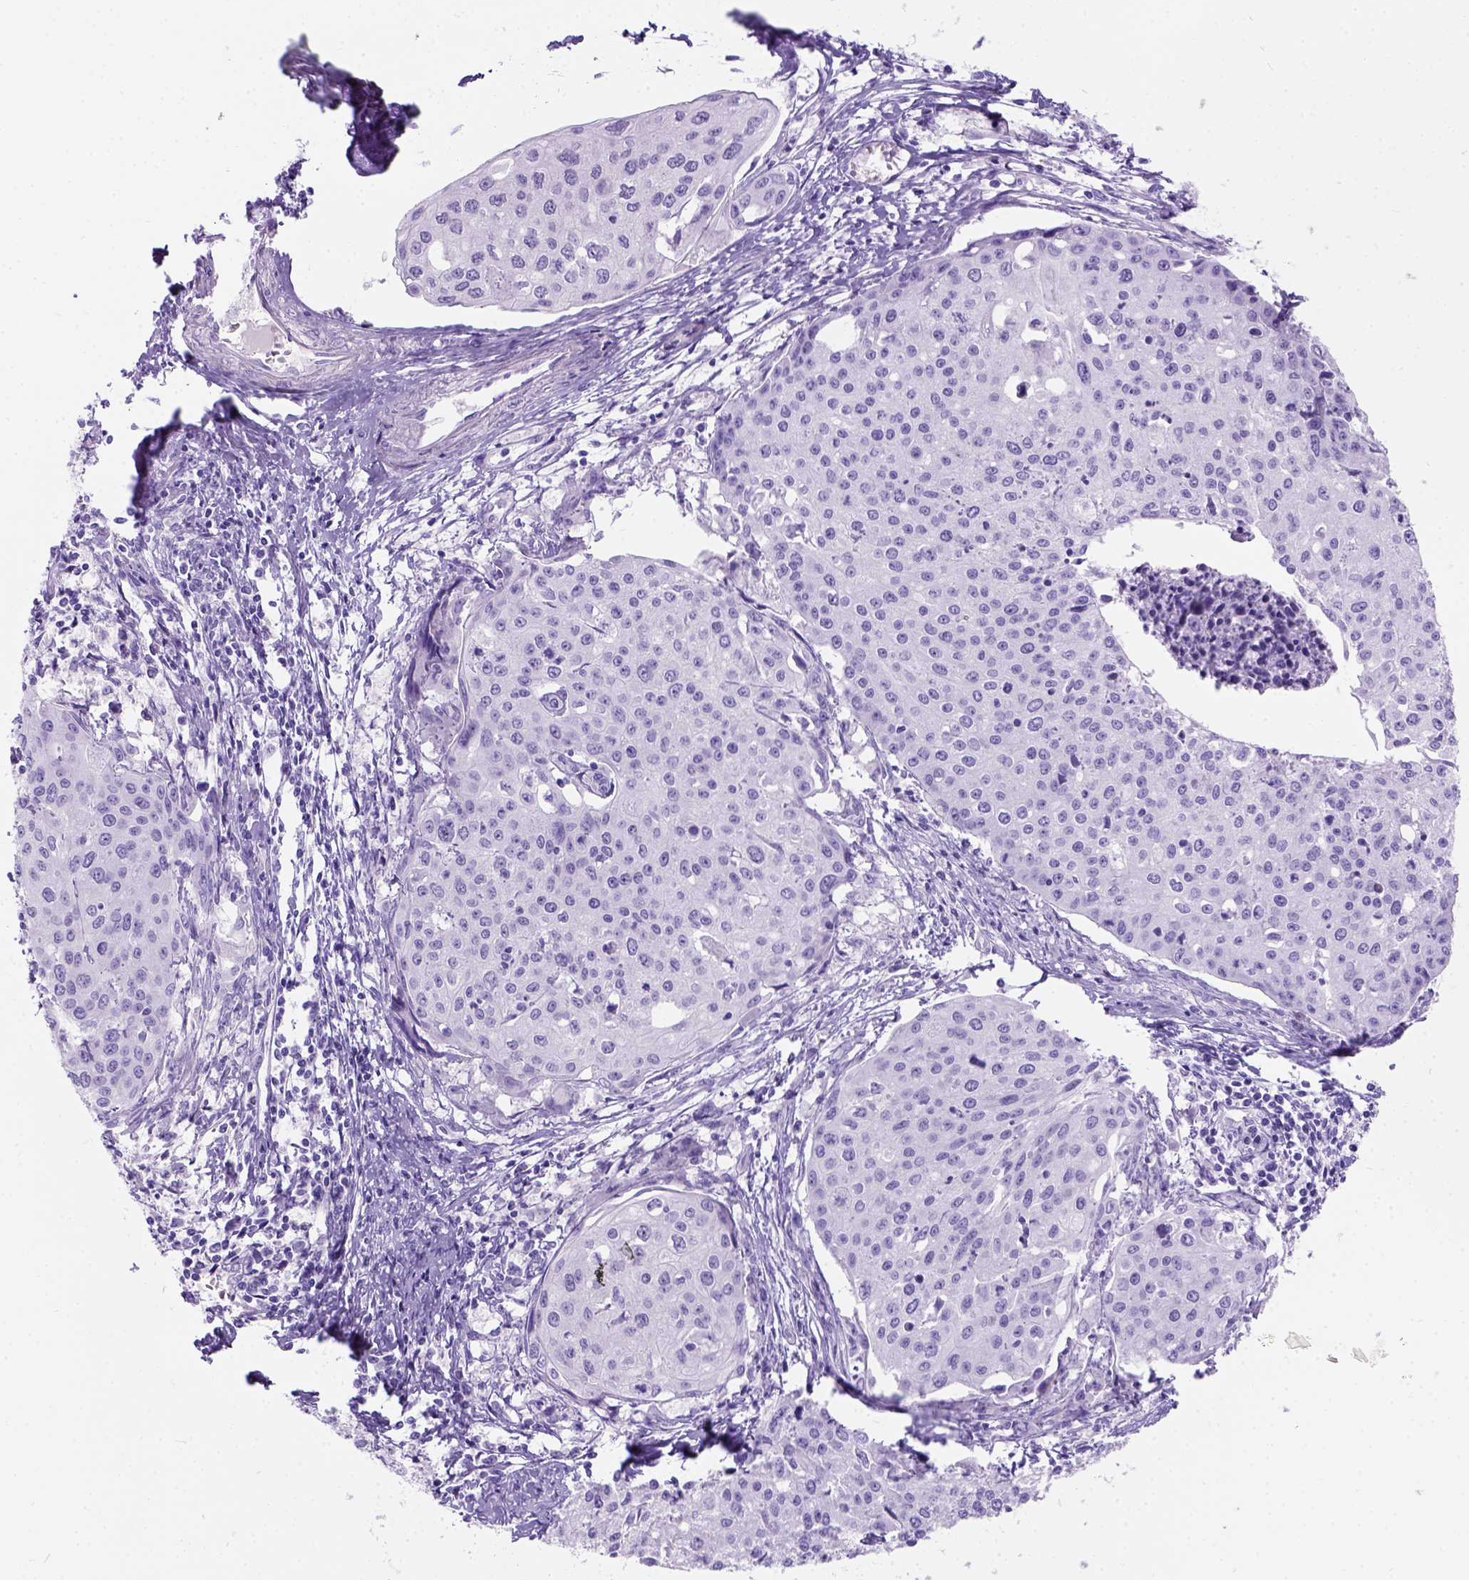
{"staining": {"intensity": "negative", "quantity": "none", "location": "none"}, "tissue": "cervical cancer", "cell_type": "Tumor cells", "image_type": "cancer", "snomed": [{"axis": "morphology", "description": "Squamous cell carcinoma, NOS"}, {"axis": "topography", "description": "Cervix"}], "caption": "Immunohistochemistry micrograph of neoplastic tissue: human cervical cancer stained with DAB exhibits no significant protein staining in tumor cells.", "gene": "C7orf57", "patient": {"sex": "female", "age": 38}}